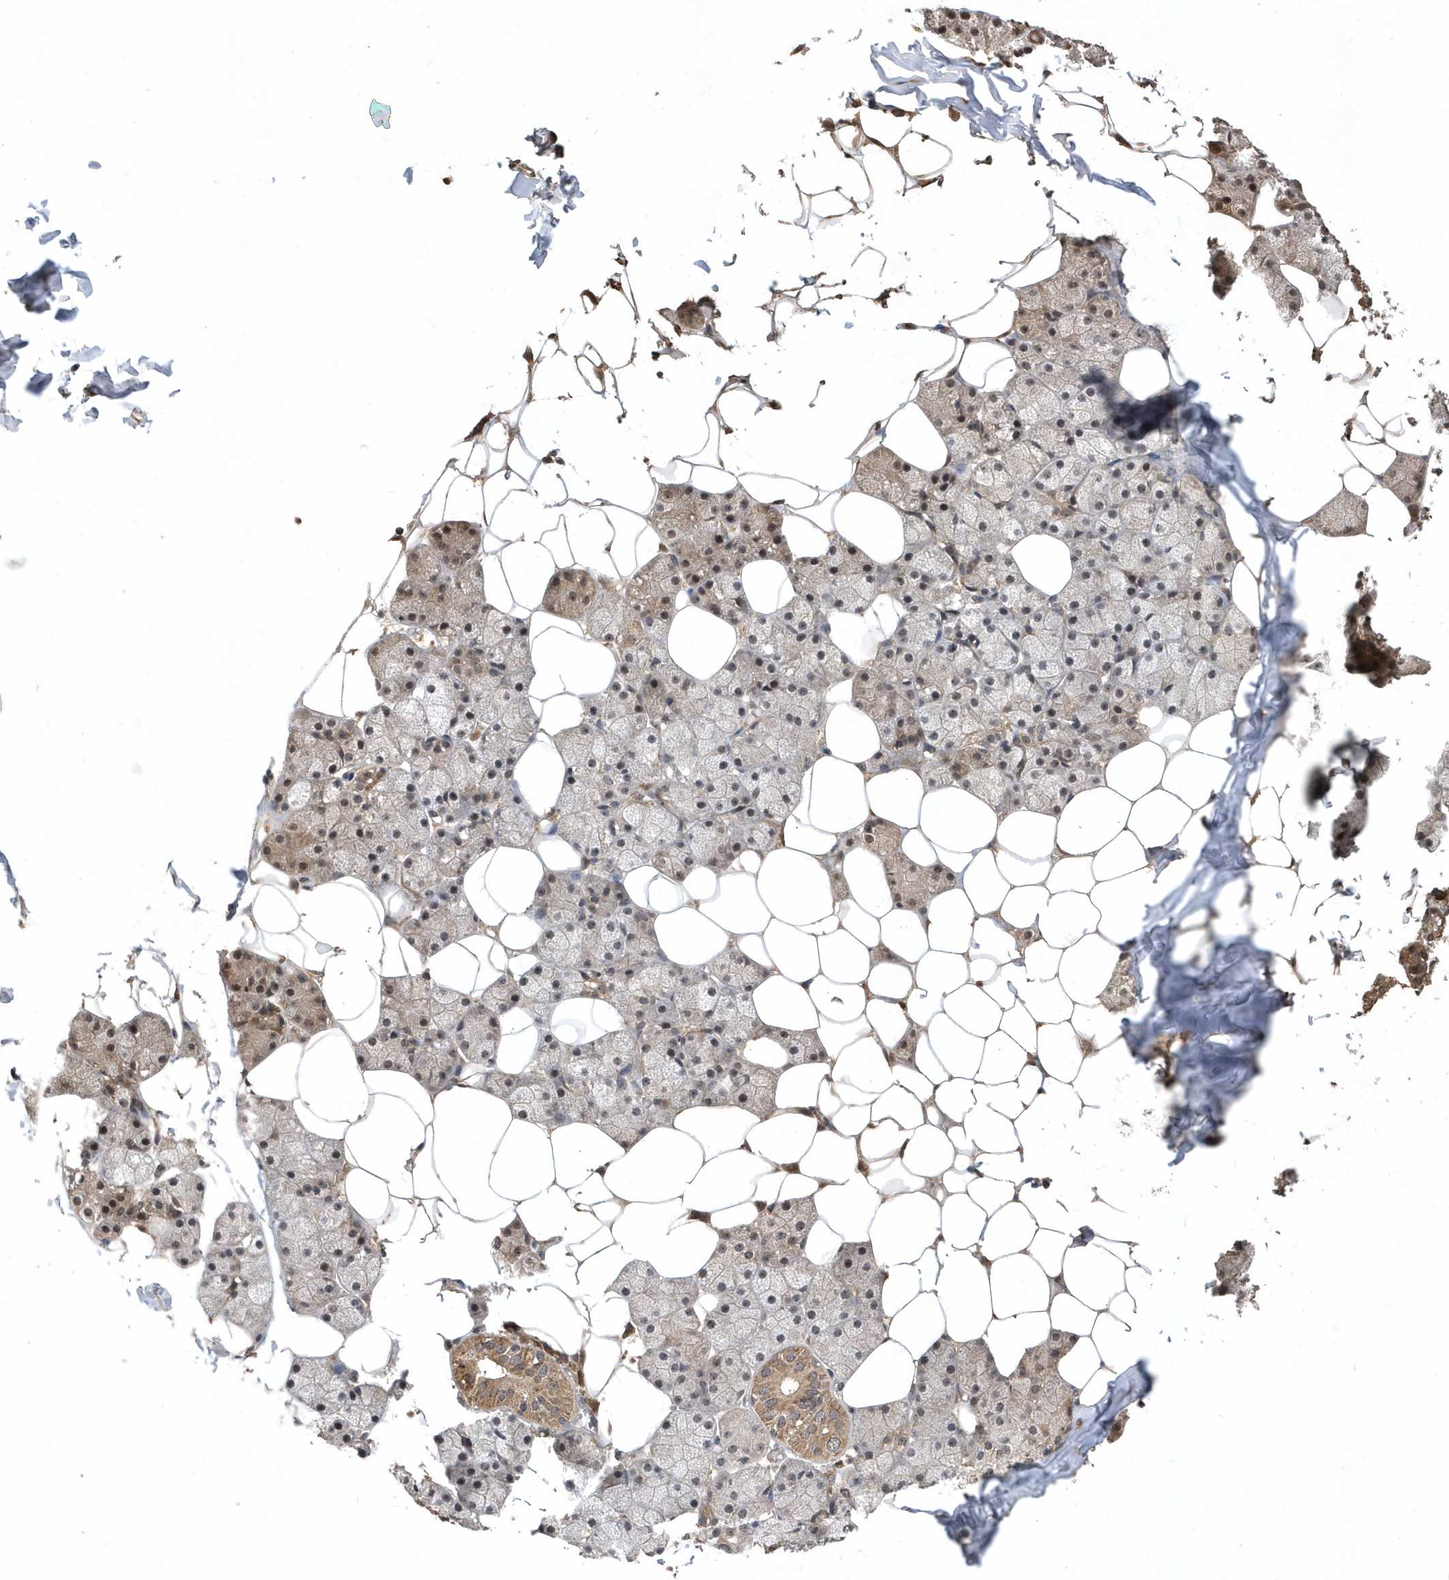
{"staining": {"intensity": "moderate", "quantity": "25%-75%", "location": "cytoplasmic/membranous"}, "tissue": "salivary gland", "cell_type": "Glandular cells", "image_type": "normal", "snomed": [{"axis": "morphology", "description": "Normal tissue, NOS"}, {"axis": "topography", "description": "Salivary gland"}], "caption": "Salivary gland stained with DAB immunohistochemistry exhibits medium levels of moderate cytoplasmic/membranous positivity in about 25%-75% of glandular cells. Immunohistochemistry (ihc) stains the protein in brown and the nuclei are stained blue.", "gene": "WASHC5", "patient": {"sex": "female", "age": 33}}